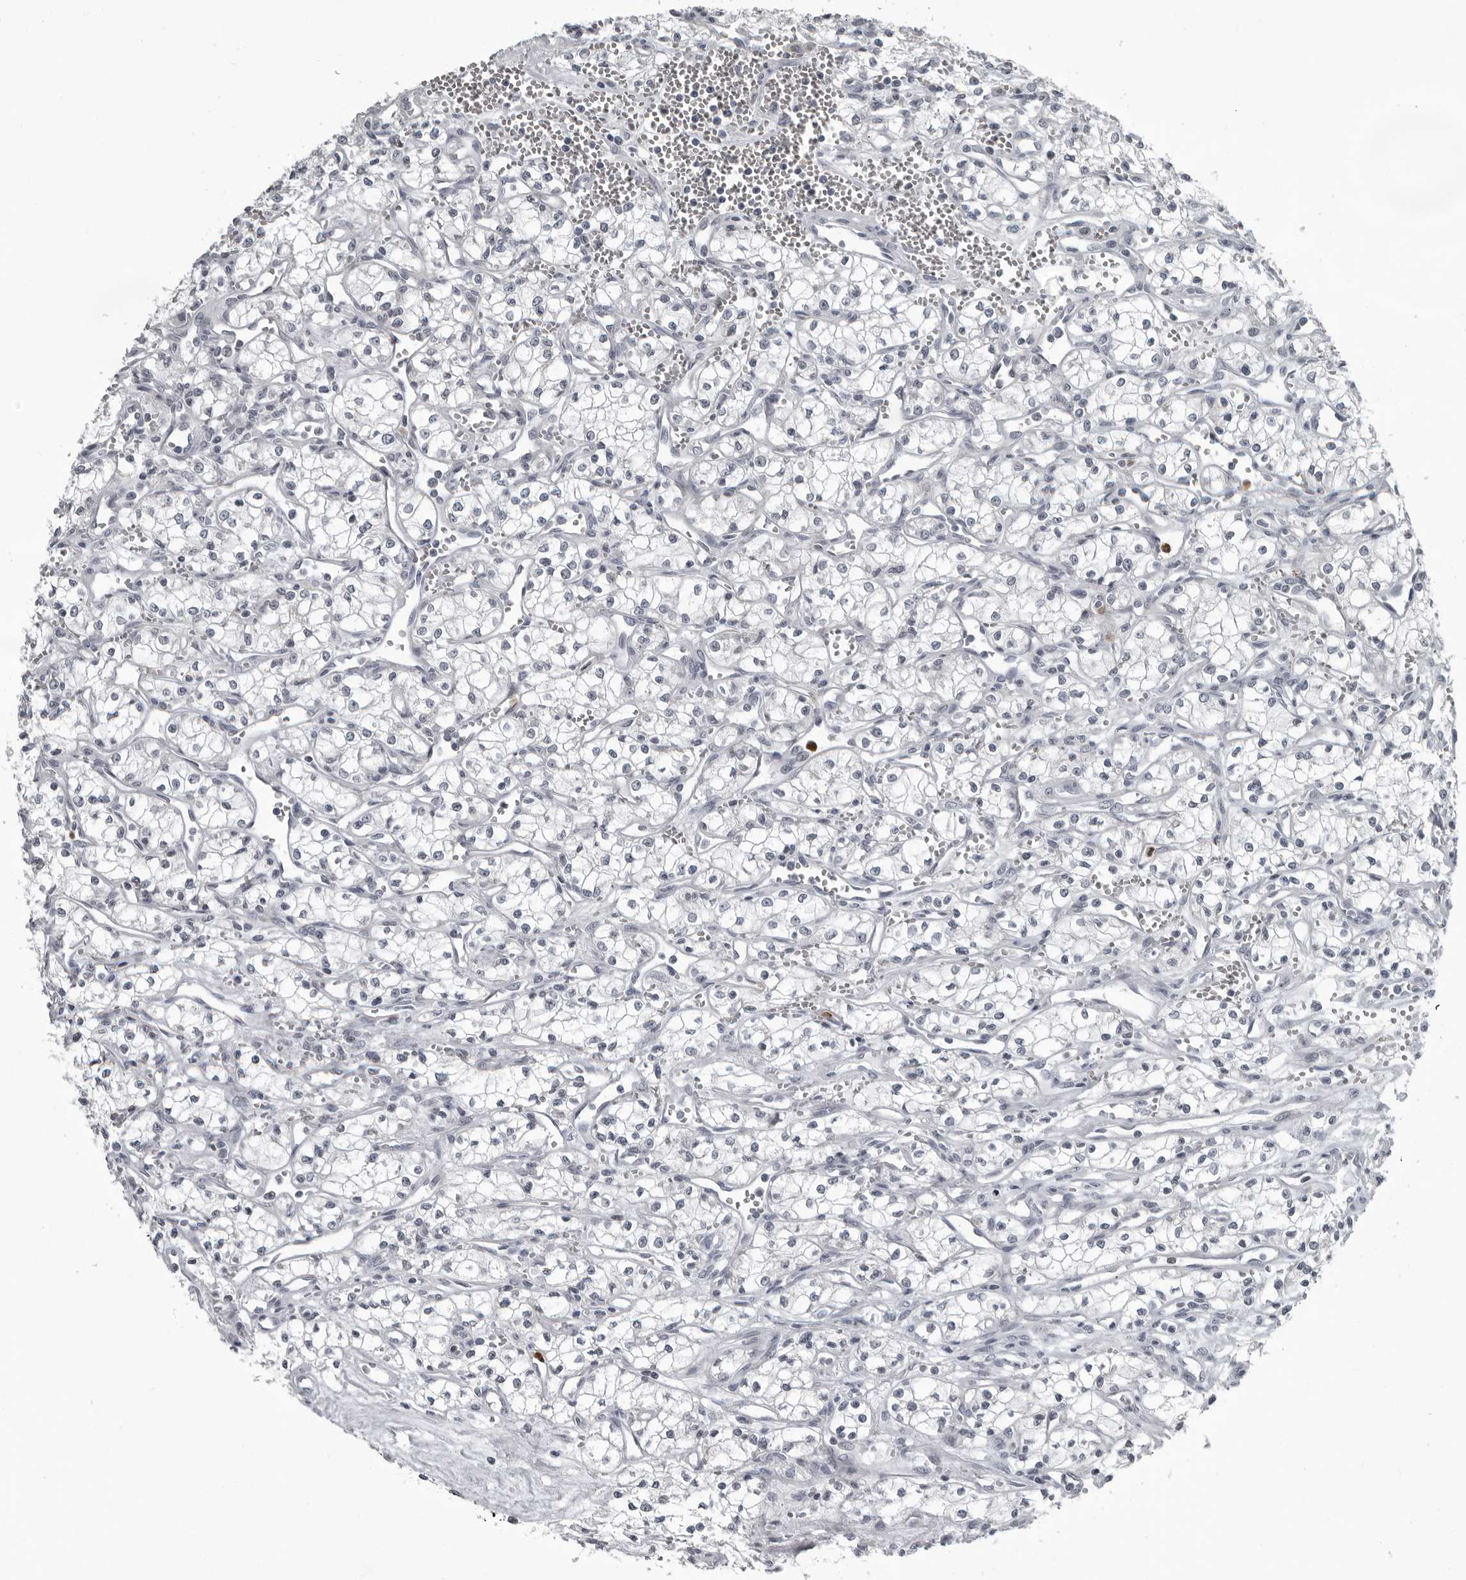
{"staining": {"intensity": "negative", "quantity": "none", "location": "none"}, "tissue": "renal cancer", "cell_type": "Tumor cells", "image_type": "cancer", "snomed": [{"axis": "morphology", "description": "Adenocarcinoma, NOS"}, {"axis": "topography", "description": "Kidney"}], "caption": "The image exhibits no staining of tumor cells in renal cancer.", "gene": "RTCA", "patient": {"sex": "male", "age": 59}}